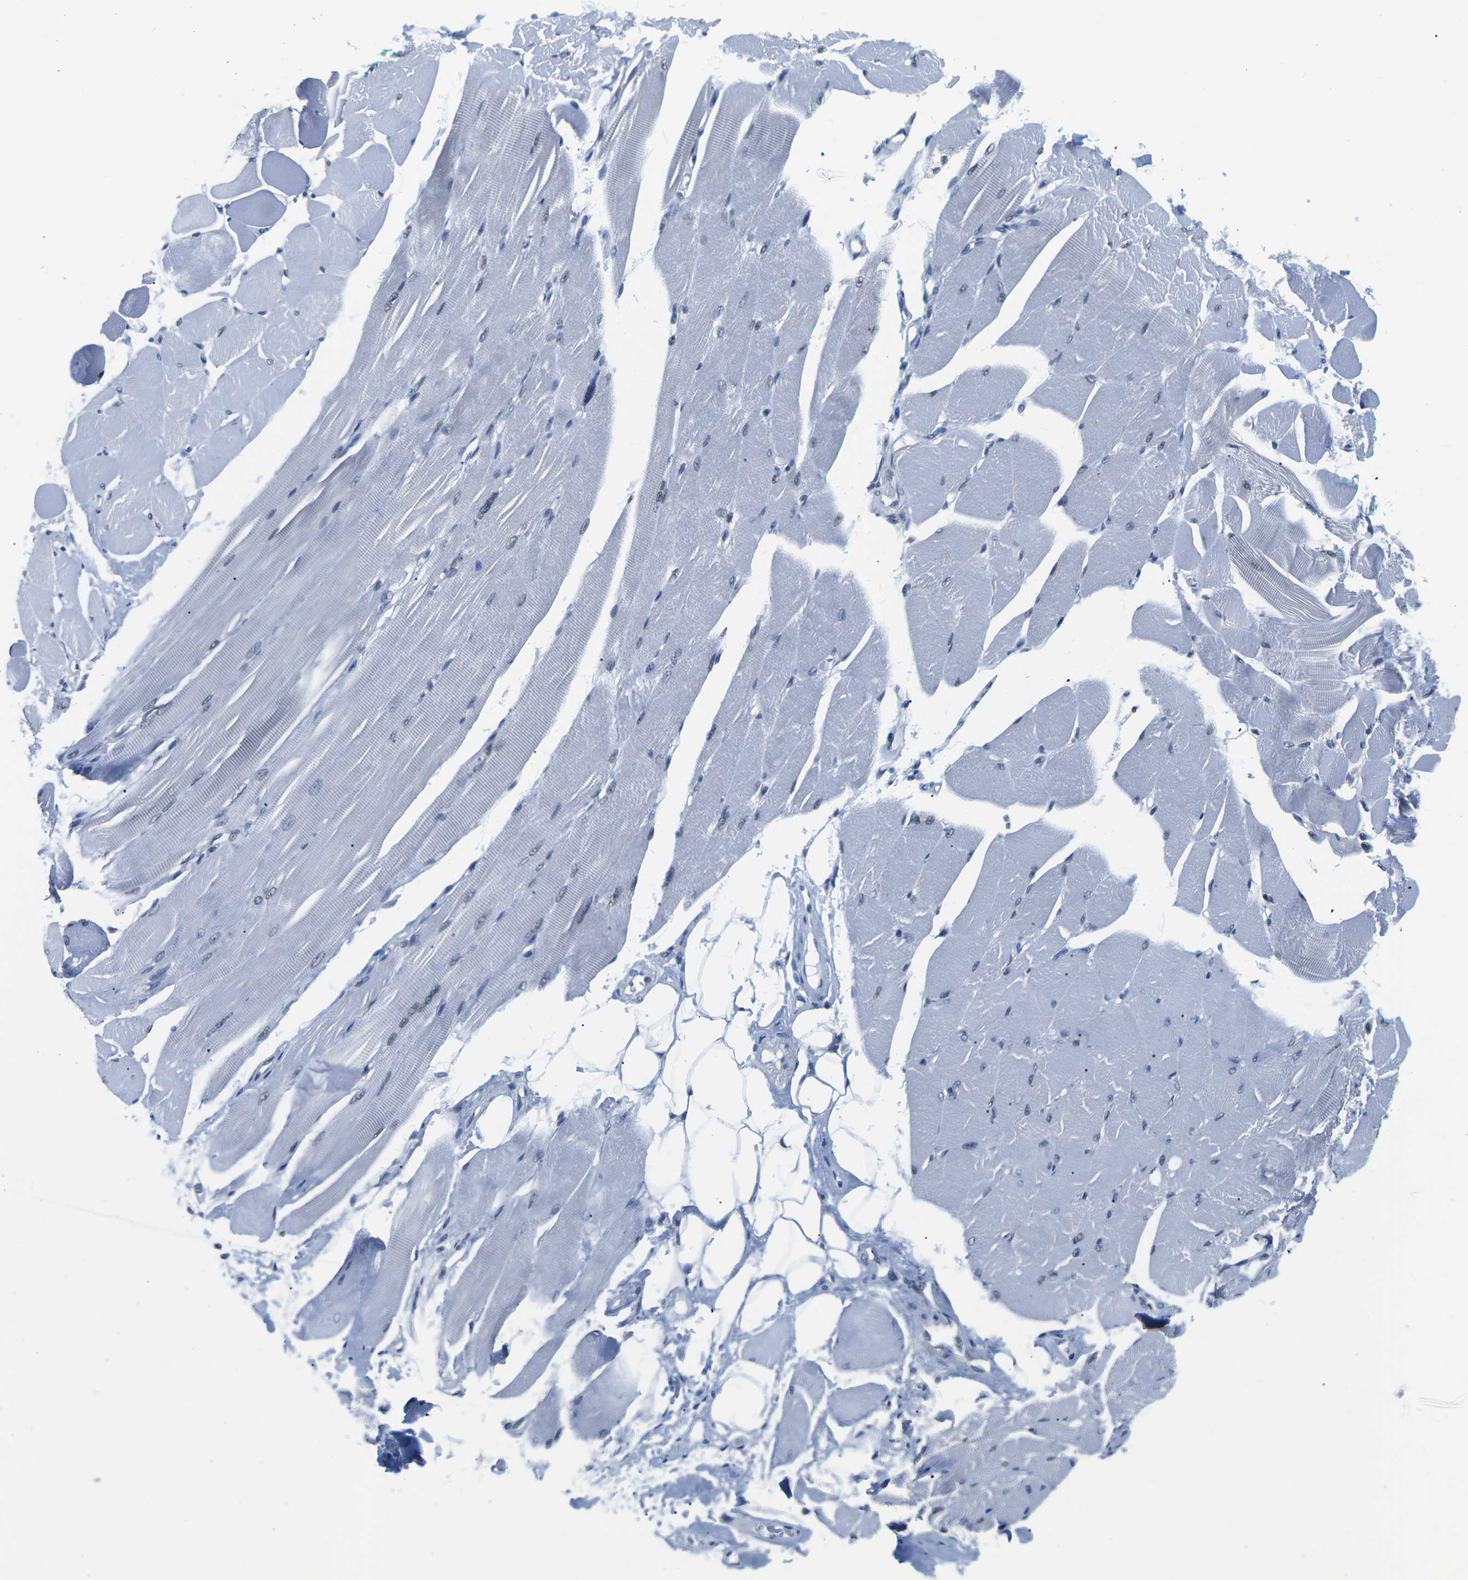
{"staining": {"intensity": "weak", "quantity": "<25%", "location": "nuclear"}, "tissue": "skeletal muscle", "cell_type": "Myocytes", "image_type": "normal", "snomed": [{"axis": "morphology", "description": "Normal tissue, NOS"}, {"axis": "topography", "description": "Skeletal muscle"}, {"axis": "topography", "description": "Peripheral nerve tissue"}], "caption": "The micrograph exhibits no staining of myocytes in normal skeletal muscle.", "gene": "UBA7", "patient": {"sex": "female", "age": 84}}